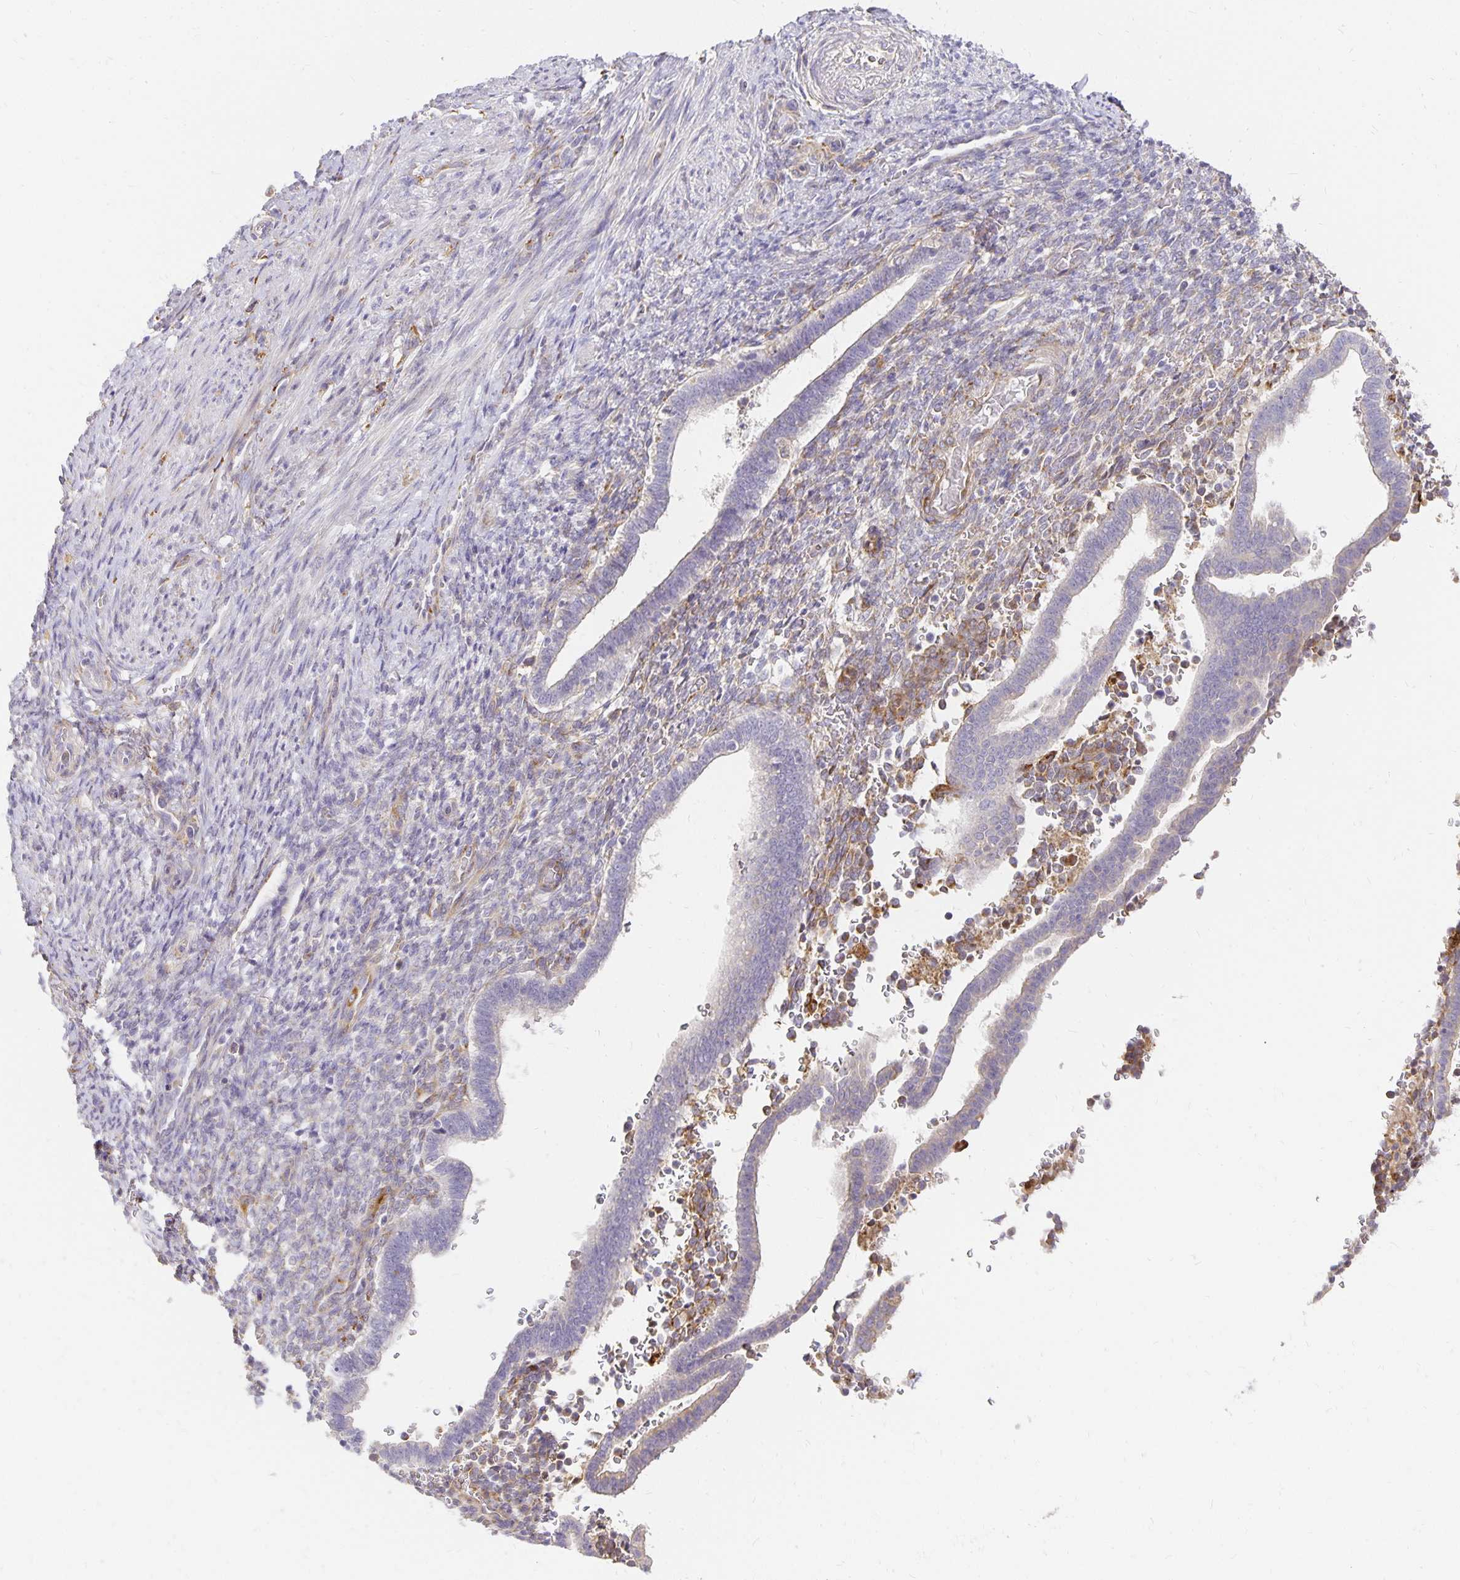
{"staining": {"intensity": "negative", "quantity": "none", "location": "none"}, "tissue": "endometrium", "cell_type": "Cells in endometrial stroma", "image_type": "normal", "snomed": [{"axis": "morphology", "description": "Normal tissue, NOS"}, {"axis": "topography", "description": "Endometrium"}], "caption": "The immunohistochemistry histopathology image has no significant staining in cells in endometrial stroma of endometrium.", "gene": "PLOD1", "patient": {"sex": "female", "age": 34}}